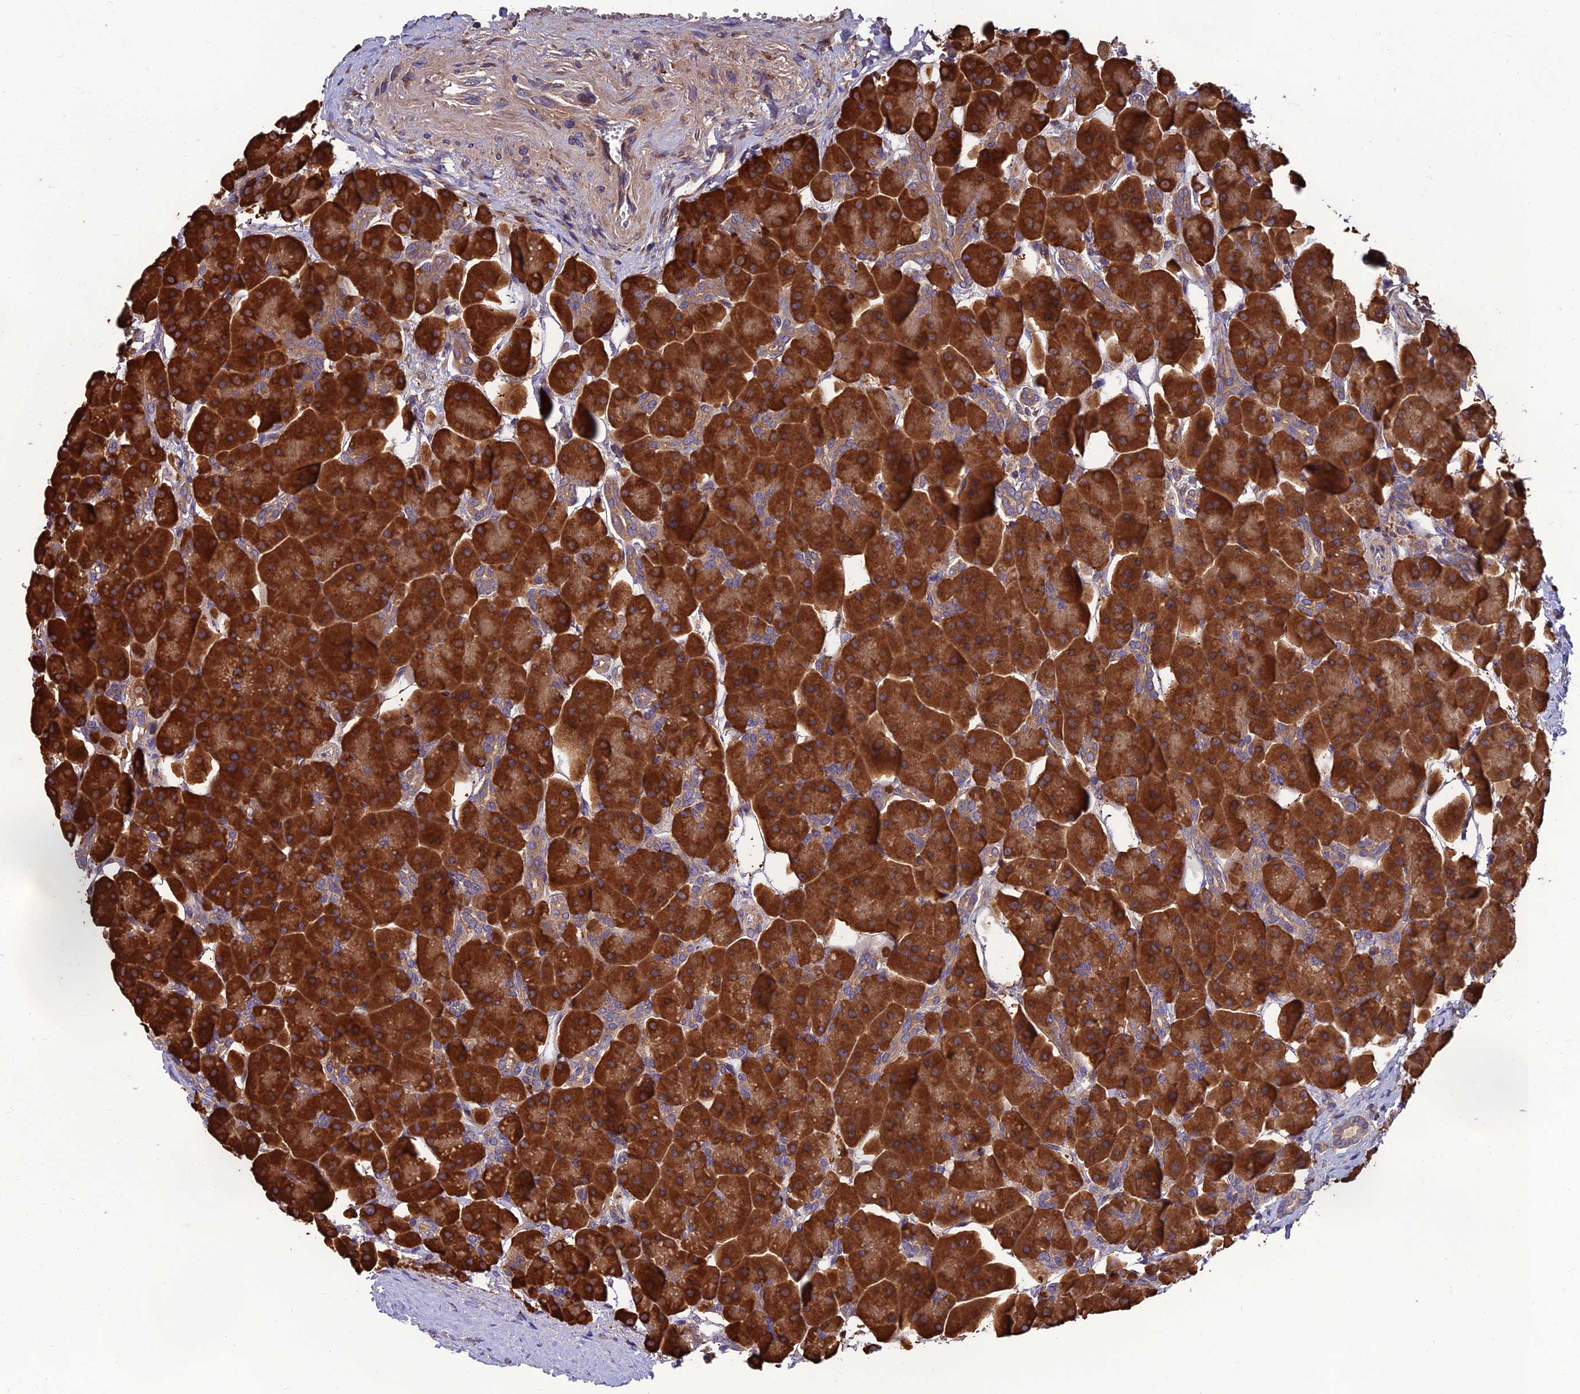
{"staining": {"intensity": "strong", "quantity": ">75%", "location": "cytoplasmic/membranous"}, "tissue": "pancreas", "cell_type": "Exocrine glandular cells", "image_type": "normal", "snomed": [{"axis": "morphology", "description": "Normal tissue, NOS"}, {"axis": "topography", "description": "Pancreas"}], "caption": "Protein positivity by immunohistochemistry (IHC) exhibits strong cytoplasmic/membranous staining in about >75% of exocrine glandular cells in normal pancreas. Nuclei are stained in blue.", "gene": "UMAD1", "patient": {"sex": "male", "age": 66}}